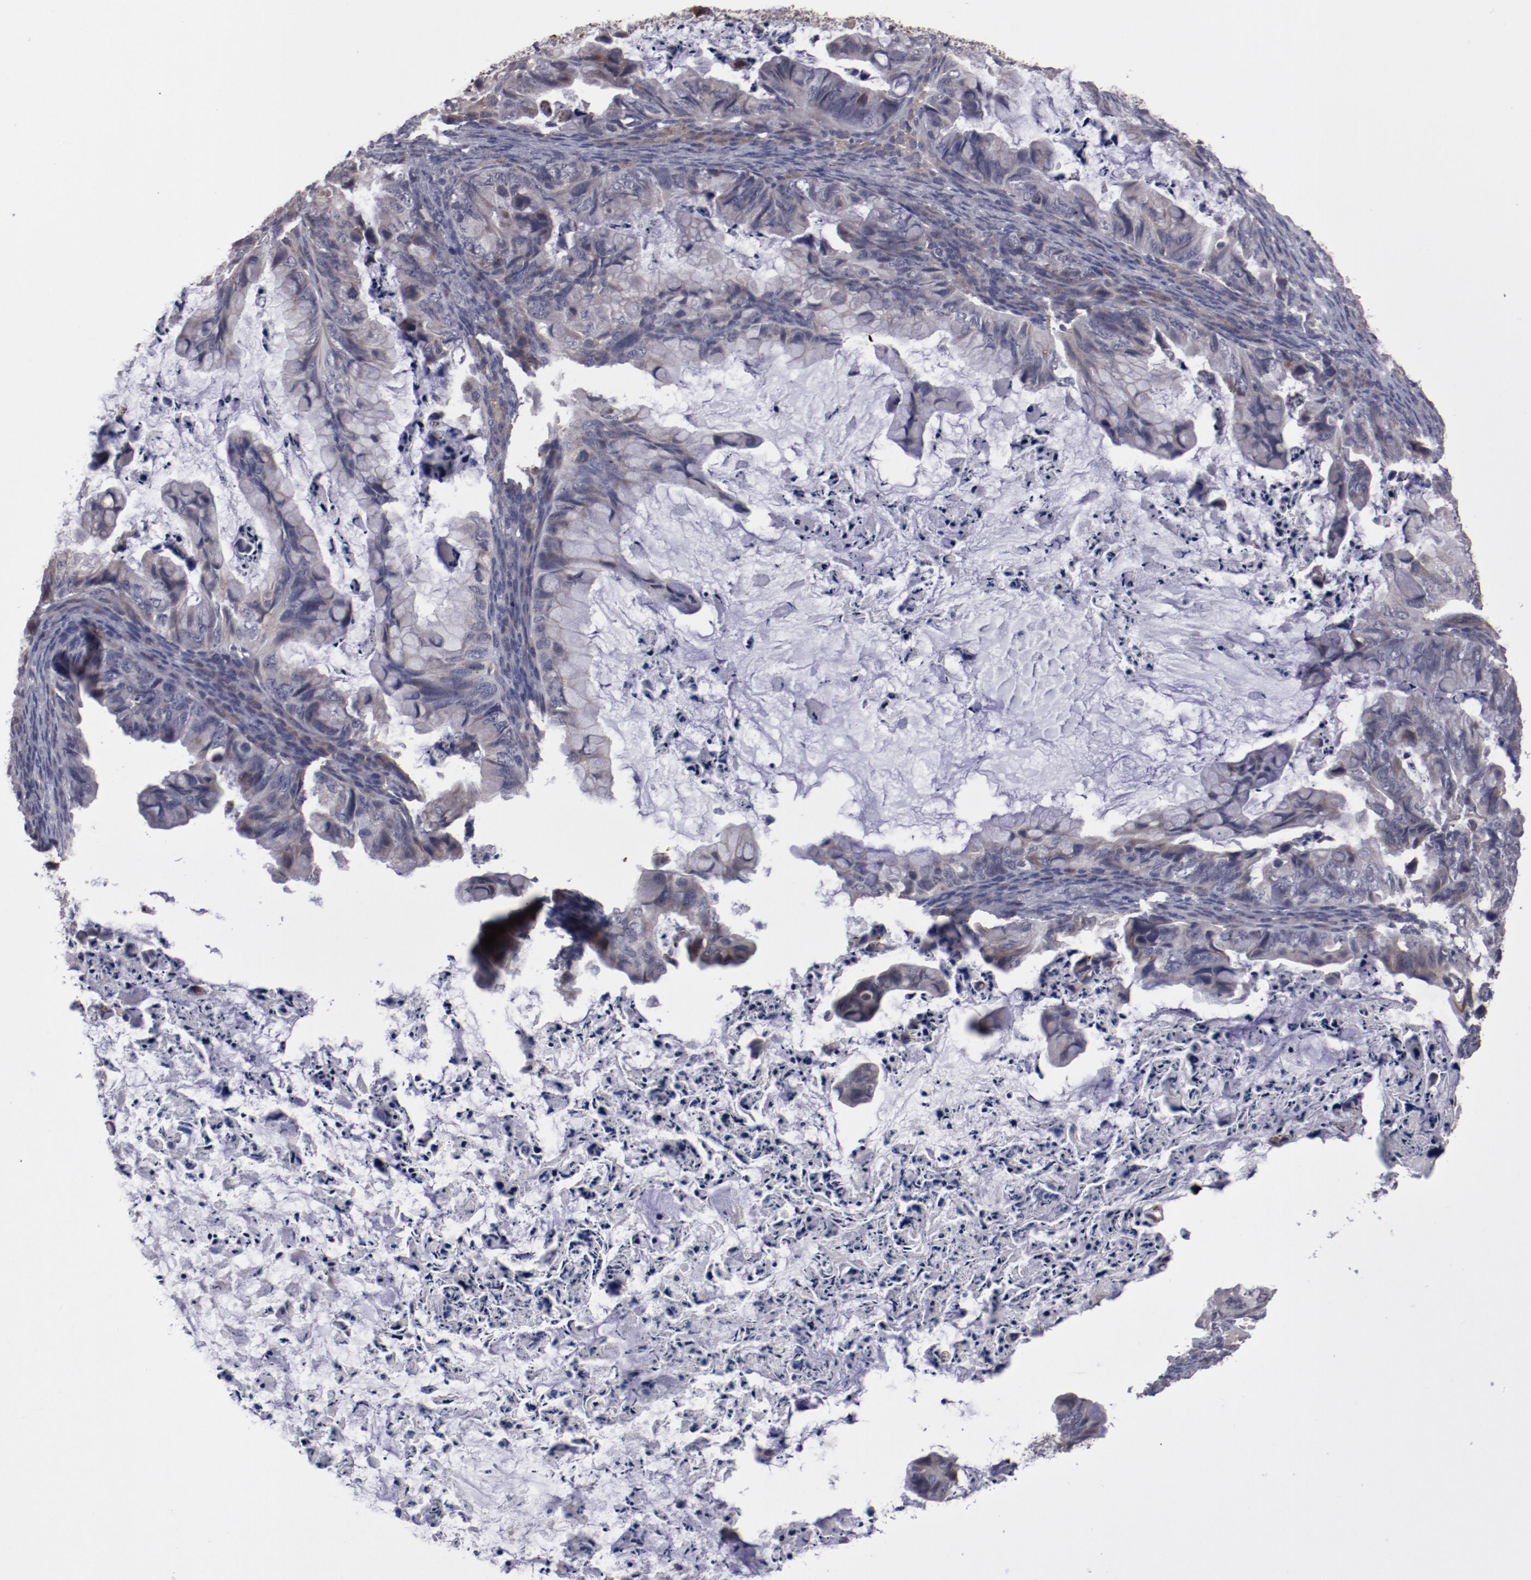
{"staining": {"intensity": "weak", "quantity": "25%-75%", "location": "cytoplasmic/membranous"}, "tissue": "ovarian cancer", "cell_type": "Tumor cells", "image_type": "cancer", "snomed": [{"axis": "morphology", "description": "Cystadenocarcinoma, mucinous, NOS"}, {"axis": "topography", "description": "Ovary"}], "caption": "Tumor cells reveal weak cytoplasmic/membranous positivity in approximately 25%-75% of cells in ovarian cancer. Ihc stains the protein in brown and the nuclei are stained blue.", "gene": "IL12A", "patient": {"sex": "female", "age": 36}}